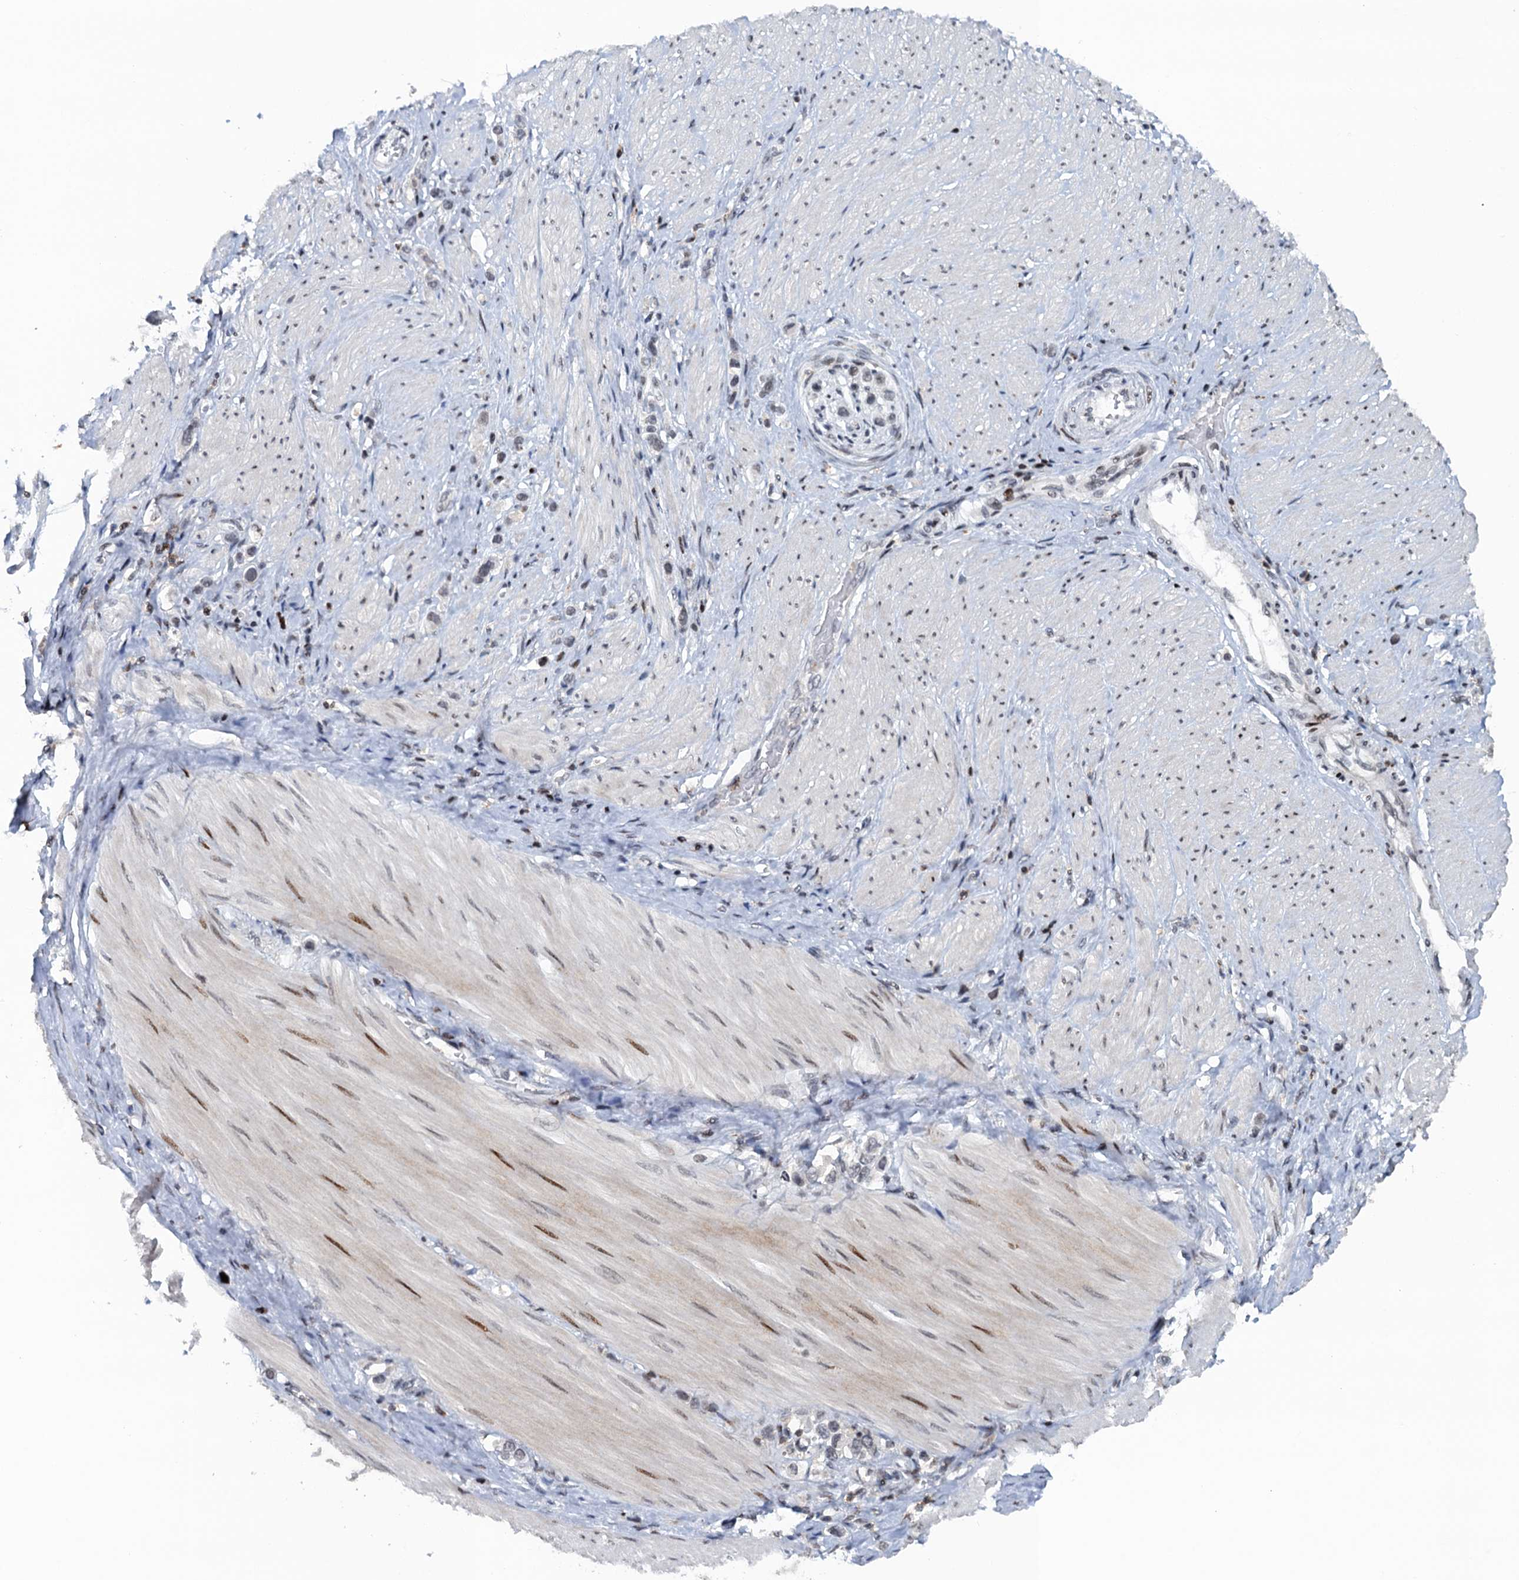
{"staining": {"intensity": "negative", "quantity": "none", "location": "none"}, "tissue": "stomach cancer", "cell_type": "Tumor cells", "image_type": "cancer", "snomed": [{"axis": "morphology", "description": "Adenocarcinoma, NOS"}, {"axis": "topography", "description": "Stomach"}], "caption": "High magnification brightfield microscopy of stomach adenocarcinoma stained with DAB (3,3'-diaminobenzidine) (brown) and counterstained with hematoxylin (blue): tumor cells show no significant staining.", "gene": "FYB1", "patient": {"sex": "female", "age": 65}}